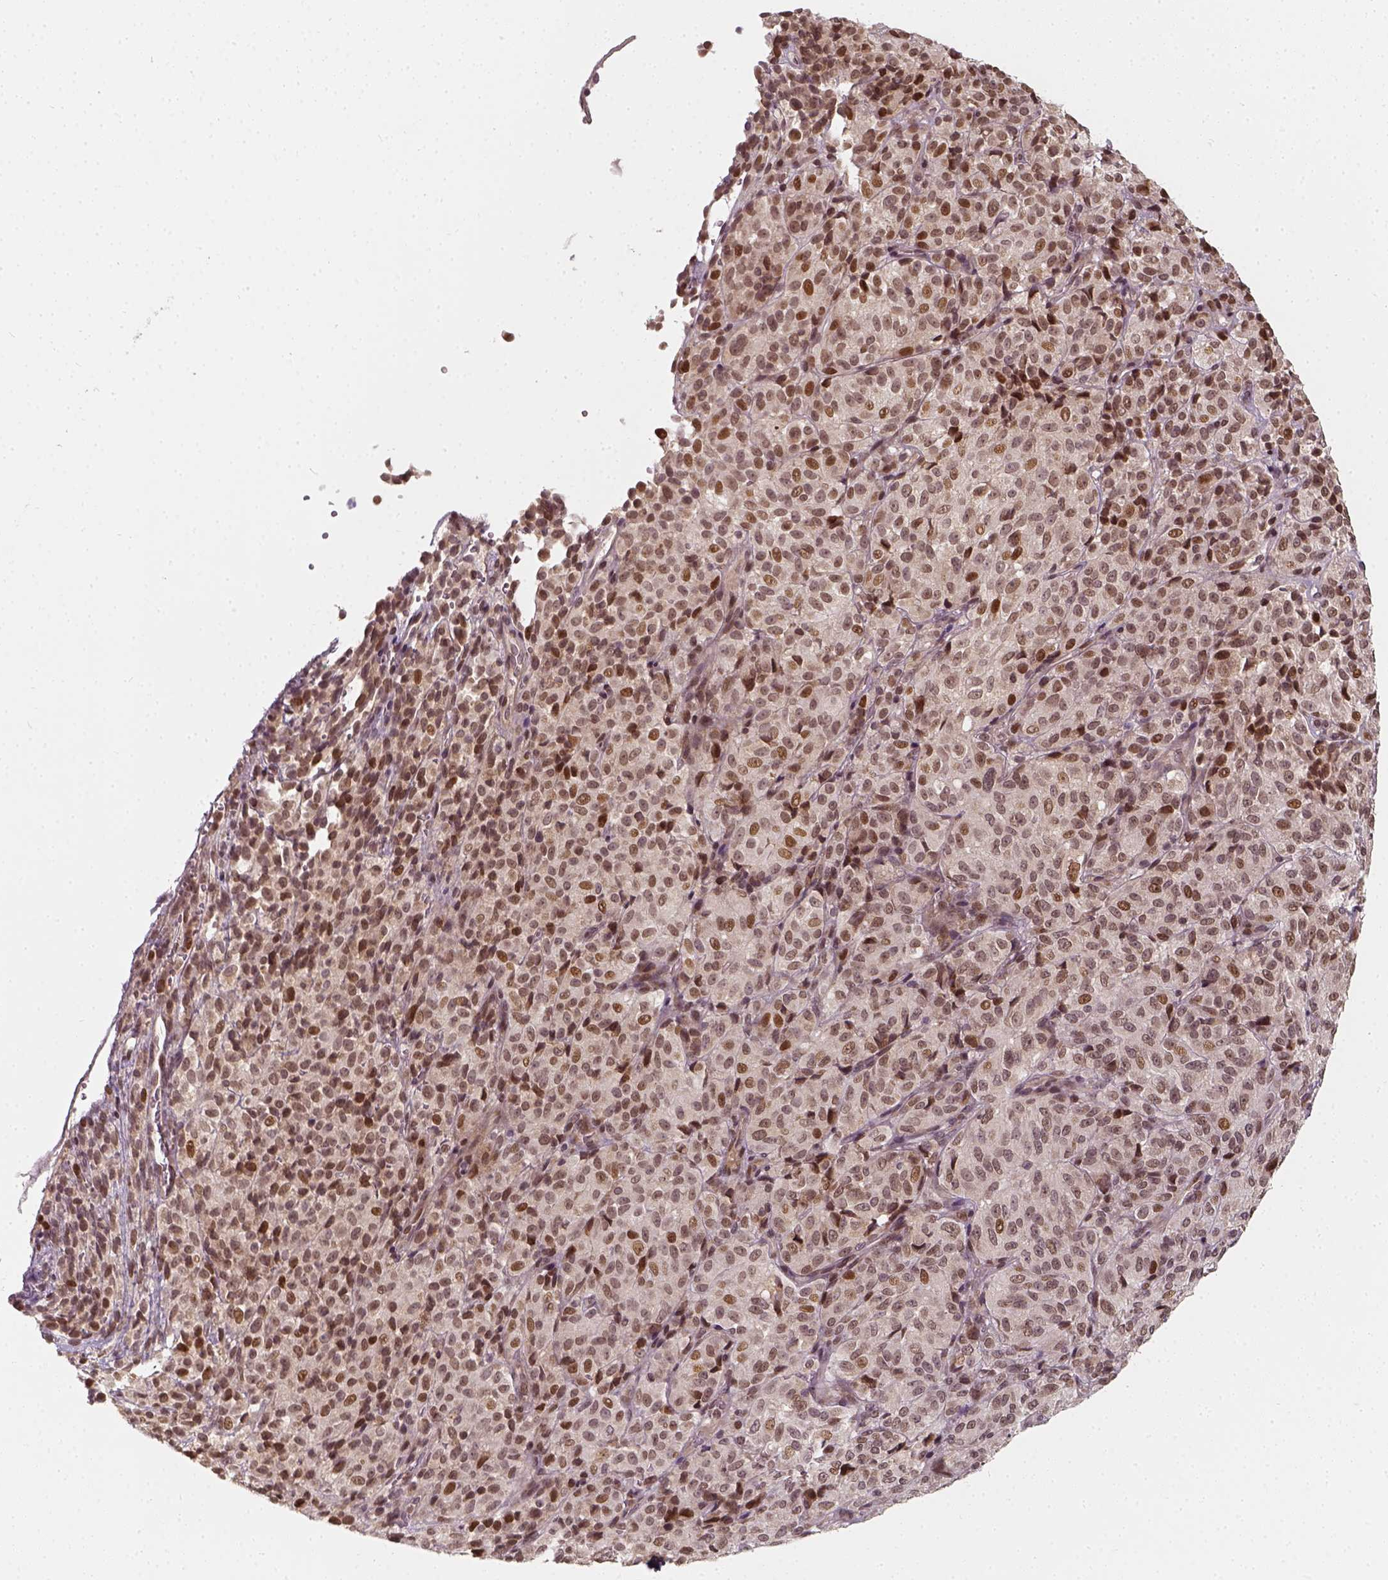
{"staining": {"intensity": "moderate", "quantity": ">75%", "location": "nuclear"}, "tissue": "melanoma", "cell_type": "Tumor cells", "image_type": "cancer", "snomed": [{"axis": "morphology", "description": "Malignant melanoma, Metastatic site"}, {"axis": "topography", "description": "Brain"}], "caption": "Immunohistochemical staining of melanoma exhibits medium levels of moderate nuclear staining in approximately >75% of tumor cells.", "gene": "ZMAT3", "patient": {"sex": "female", "age": 56}}